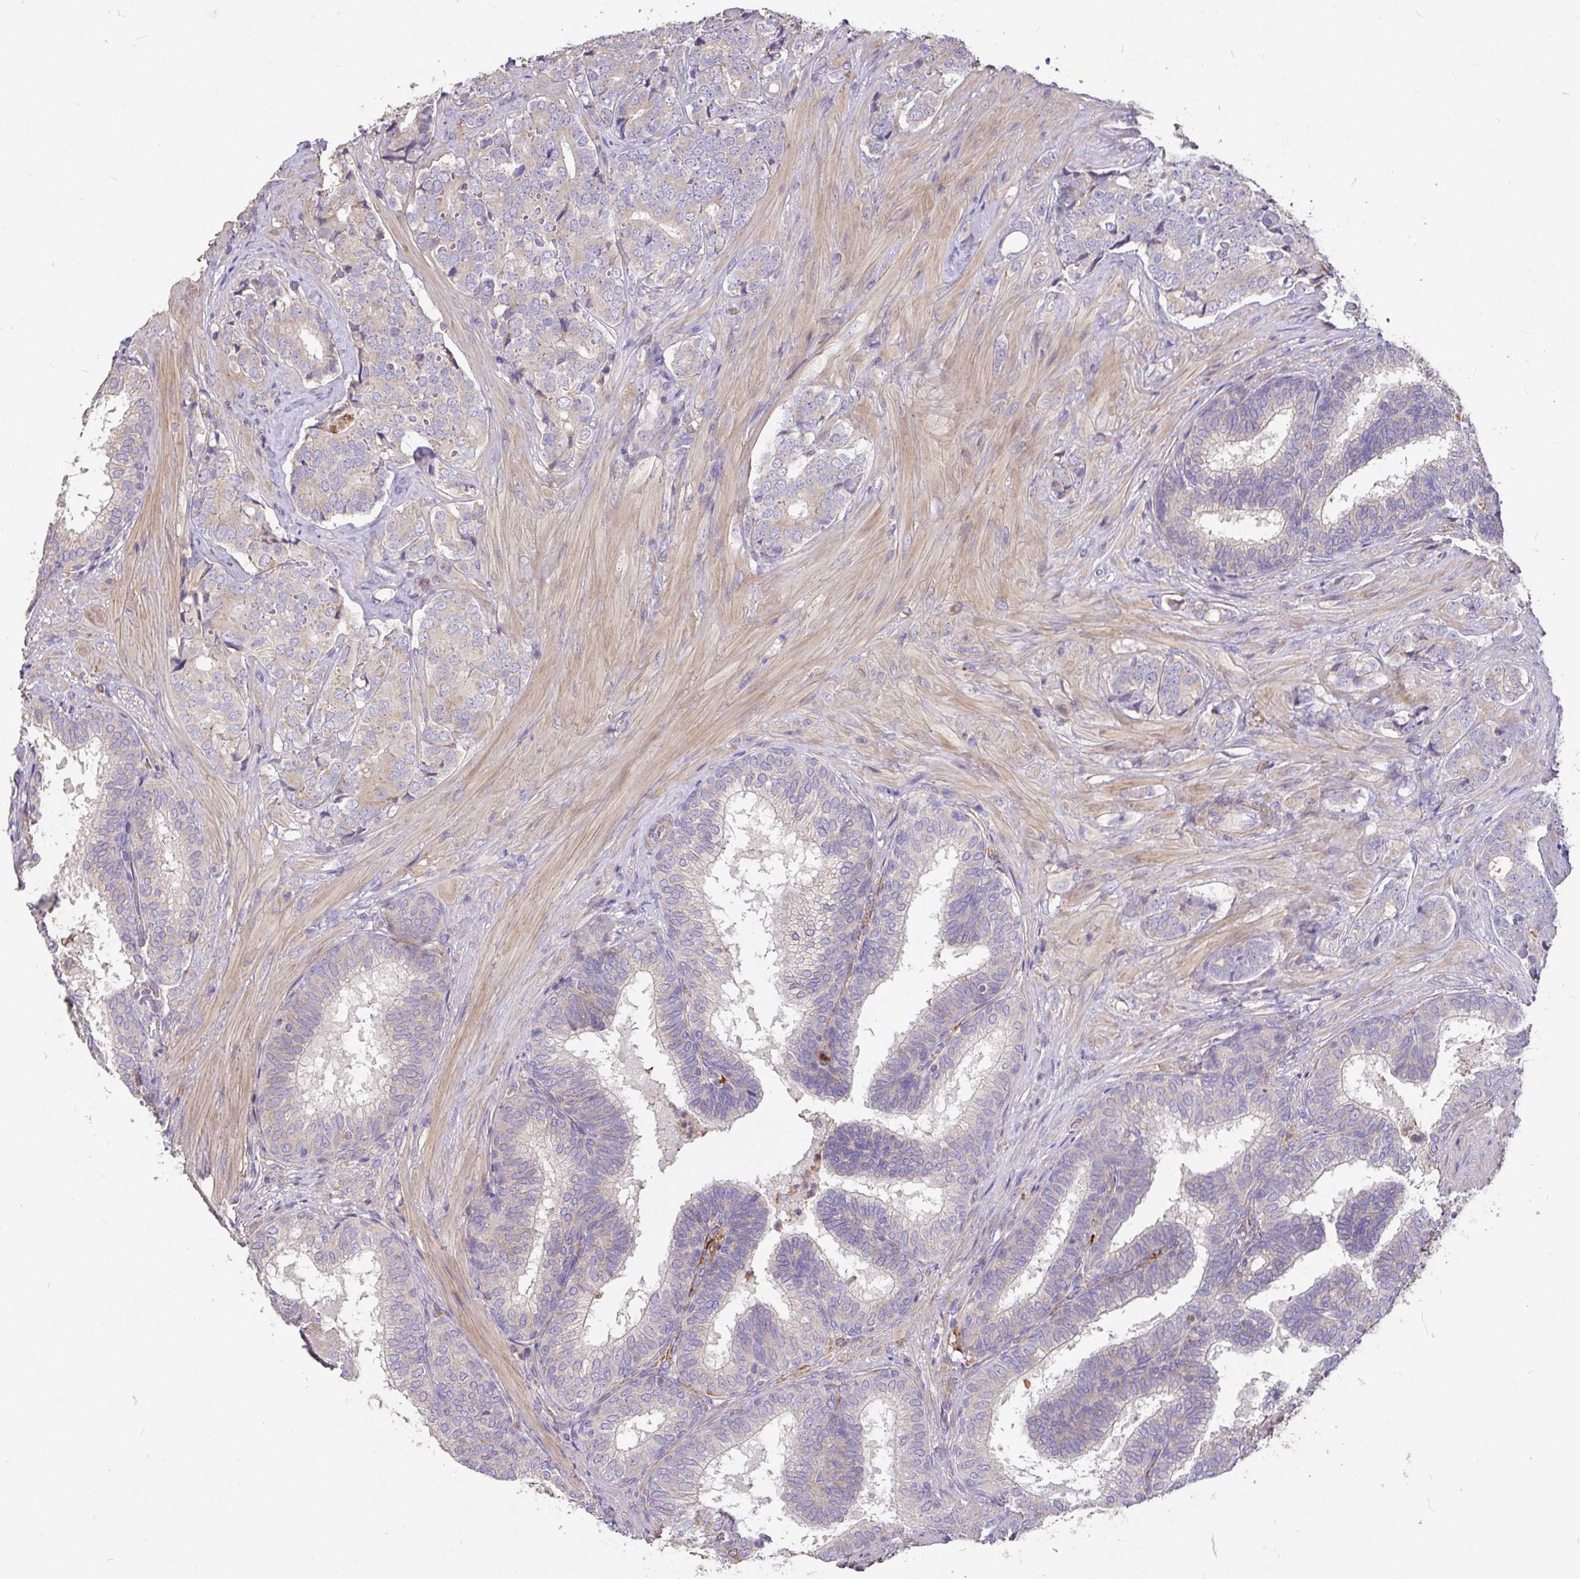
{"staining": {"intensity": "weak", "quantity": "25%-75%", "location": "cytoplasmic/membranous"}, "tissue": "prostate cancer", "cell_type": "Tumor cells", "image_type": "cancer", "snomed": [{"axis": "morphology", "description": "Adenocarcinoma, High grade"}, {"axis": "topography", "description": "Prostate"}], "caption": "Immunohistochemical staining of human prostate adenocarcinoma (high-grade) reveals low levels of weak cytoplasmic/membranous staining in about 25%-75% of tumor cells. (brown staining indicates protein expression, while blue staining denotes nuclei).", "gene": "FCER1A", "patient": {"sex": "male", "age": 62}}